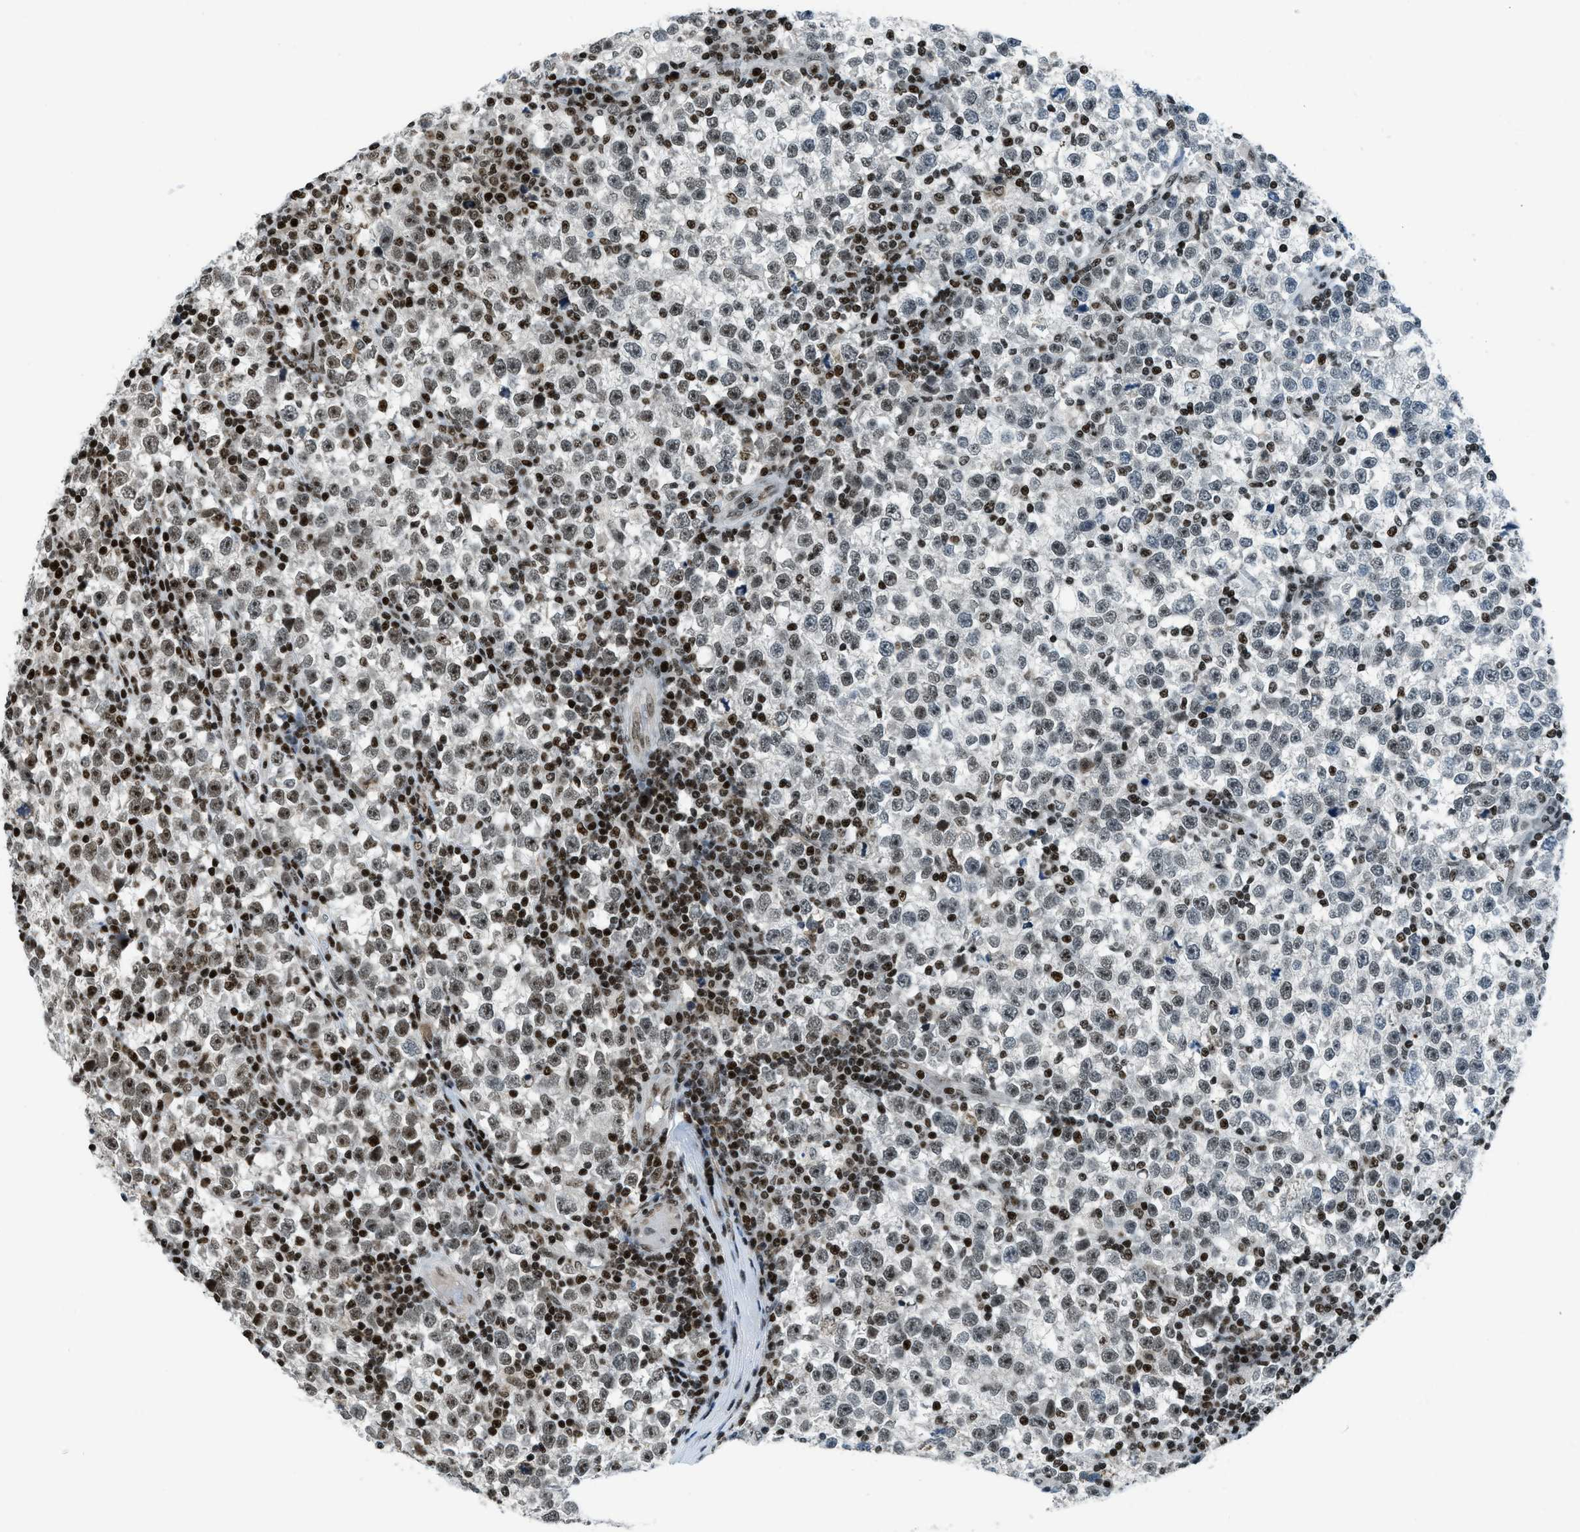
{"staining": {"intensity": "moderate", "quantity": ">75%", "location": "nuclear"}, "tissue": "testis cancer", "cell_type": "Tumor cells", "image_type": "cancer", "snomed": [{"axis": "morphology", "description": "Seminoma, NOS"}, {"axis": "topography", "description": "Testis"}], "caption": "Protein staining reveals moderate nuclear expression in about >75% of tumor cells in testis cancer (seminoma).", "gene": "RAD51B", "patient": {"sex": "male", "age": 43}}